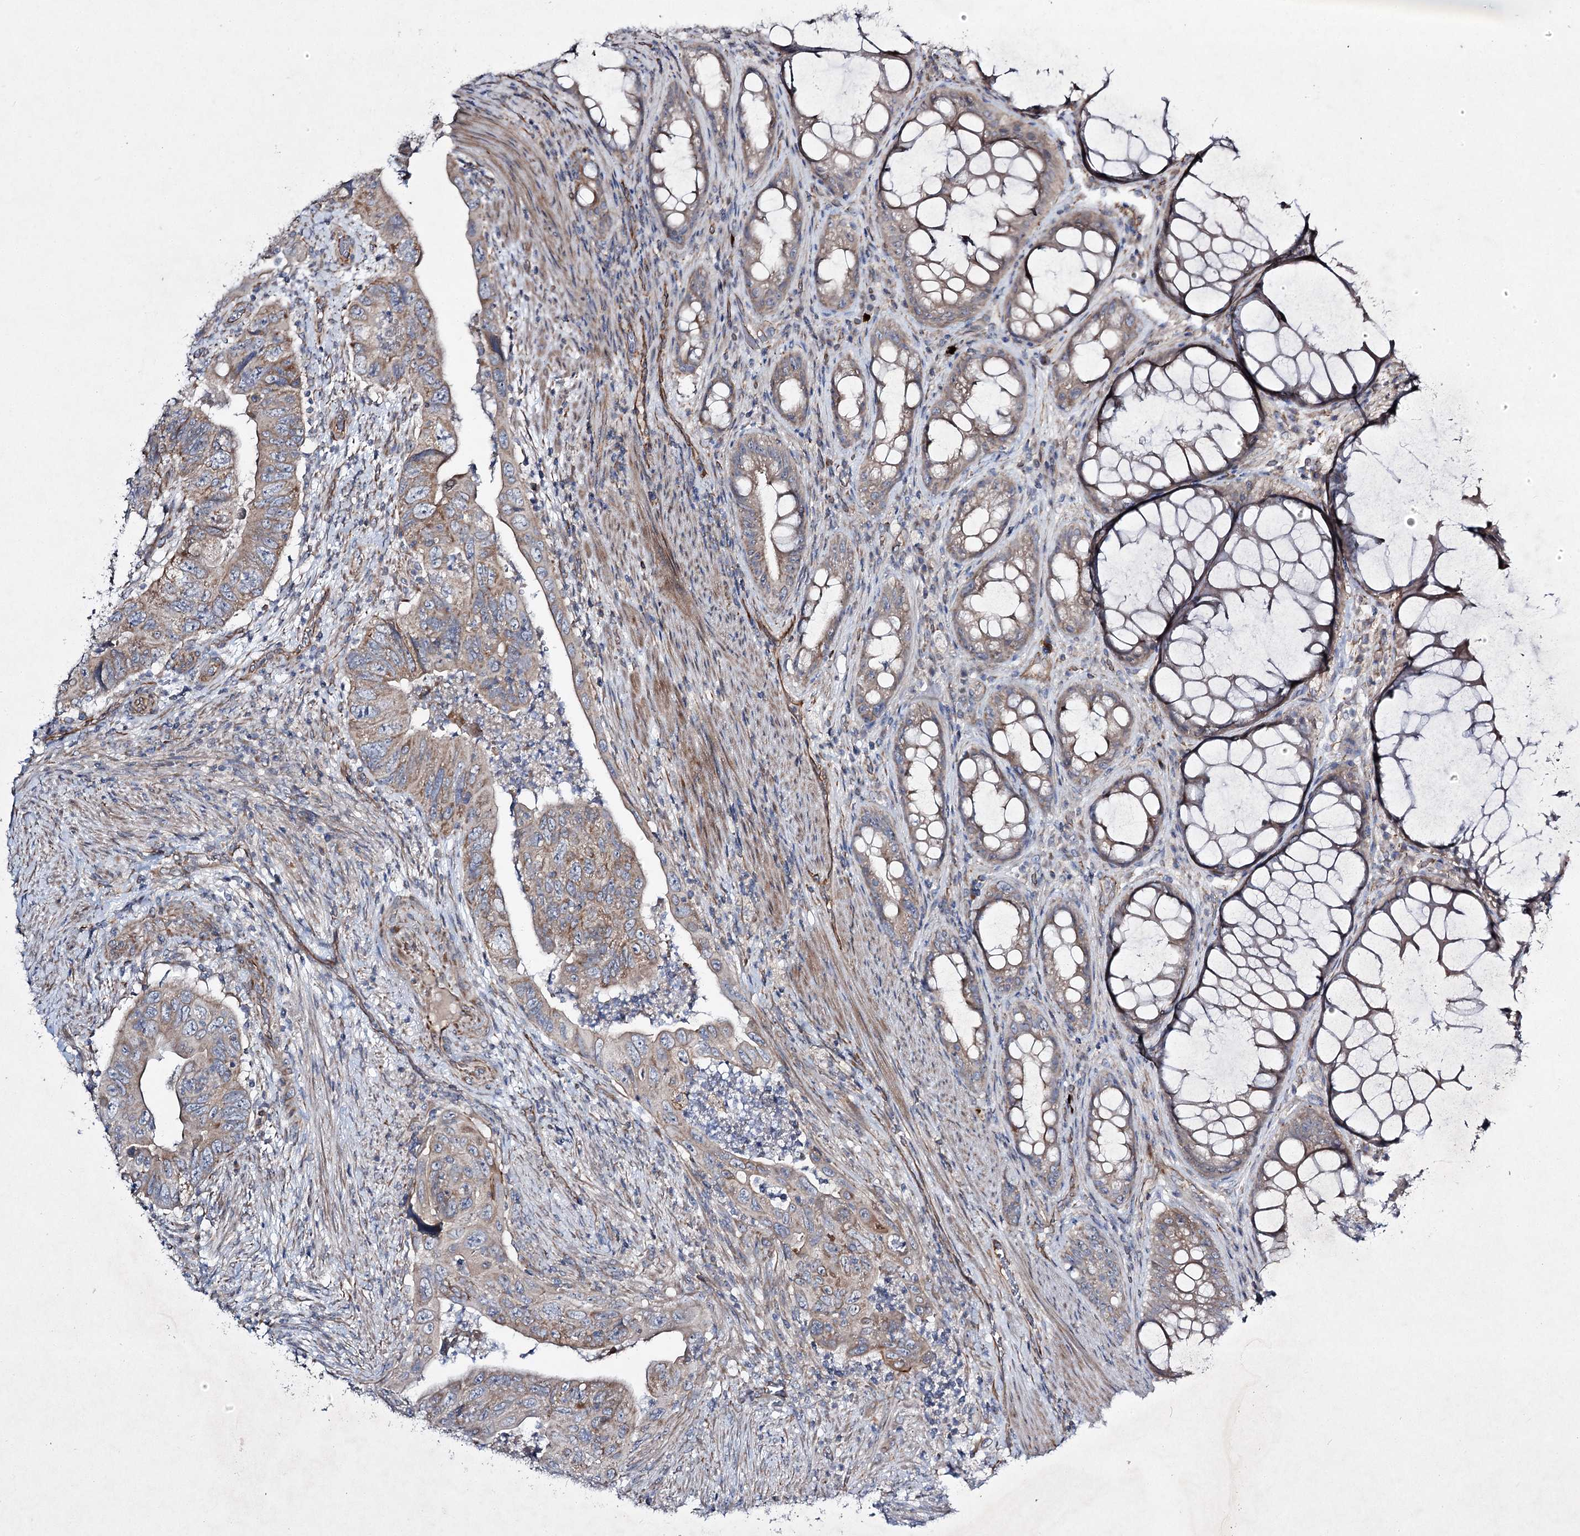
{"staining": {"intensity": "moderate", "quantity": ">75%", "location": "cytoplasmic/membranous"}, "tissue": "colorectal cancer", "cell_type": "Tumor cells", "image_type": "cancer", "snomed": [{"axis": "morphology", "description": "Adenocarcinoma, NOS"}, {"axis": "topography", "description": "Rectum"}], "caption": "Immunohistochemistry of human colorectal cancer (adenocarcinoma) reveals medium levels of moderate cytoplasmic/membranous positivity in about >75% of tumor cells.", "gene": "KIAA0825", "patient": {"sex": "male", "age": 63}}